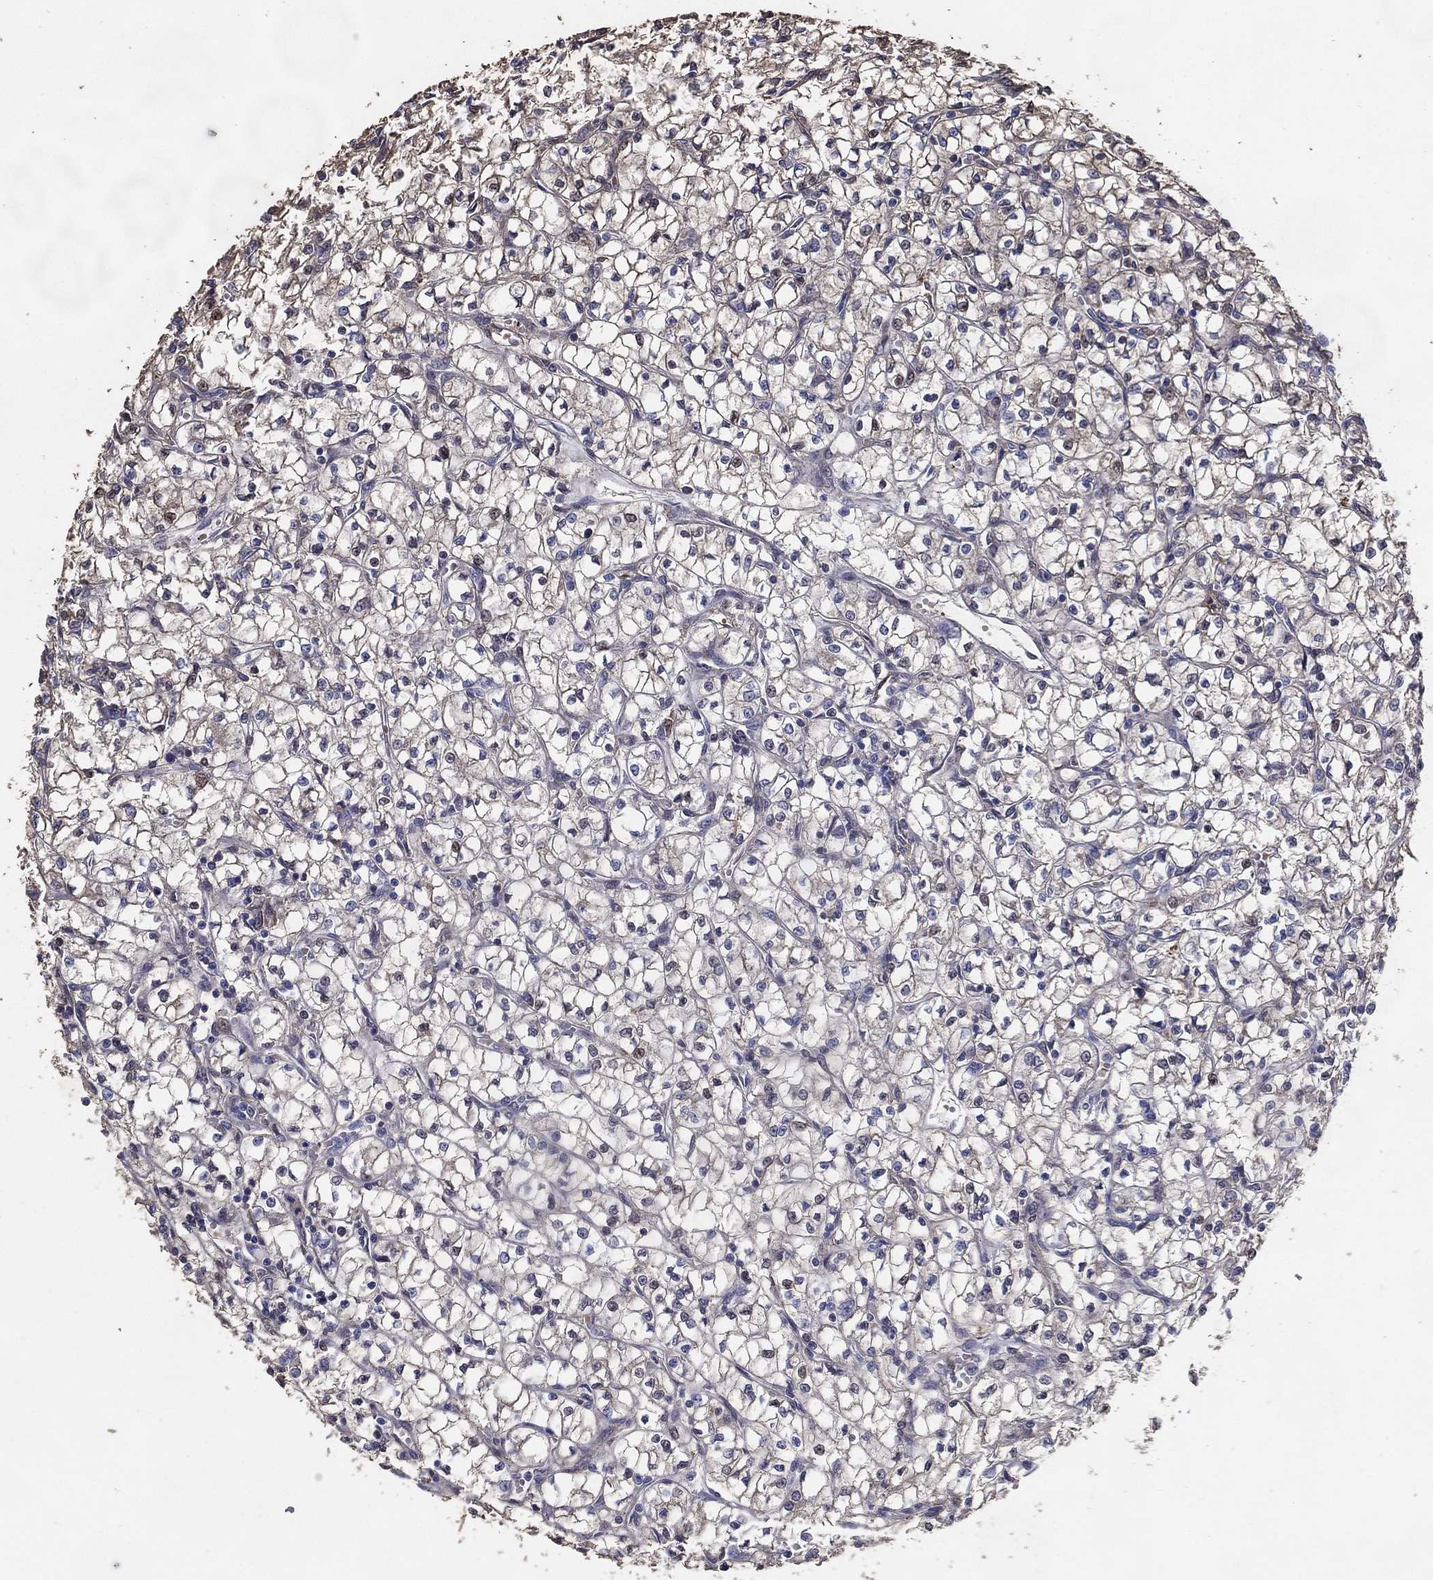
{"staining": {"intensity": "moderate", "quantity": "<25%", "location": "cytoplasmic/membranous"}, "tissue": "renal cancer", "cell_type": "Tumor cells", "image_type": "cancer", "snomed": [{"axis": "morphology", "description": "Adenocarcinoma, NOS"}, {"axis": "topography", "description": "Kidney"}], "caption": "A brown stain labels moderate cytoplasmic/membranous staining of a protein in human renal cancer tumor cells.", "gene": "EFNA1", "patient": {"sex": "female", "age": 64}}